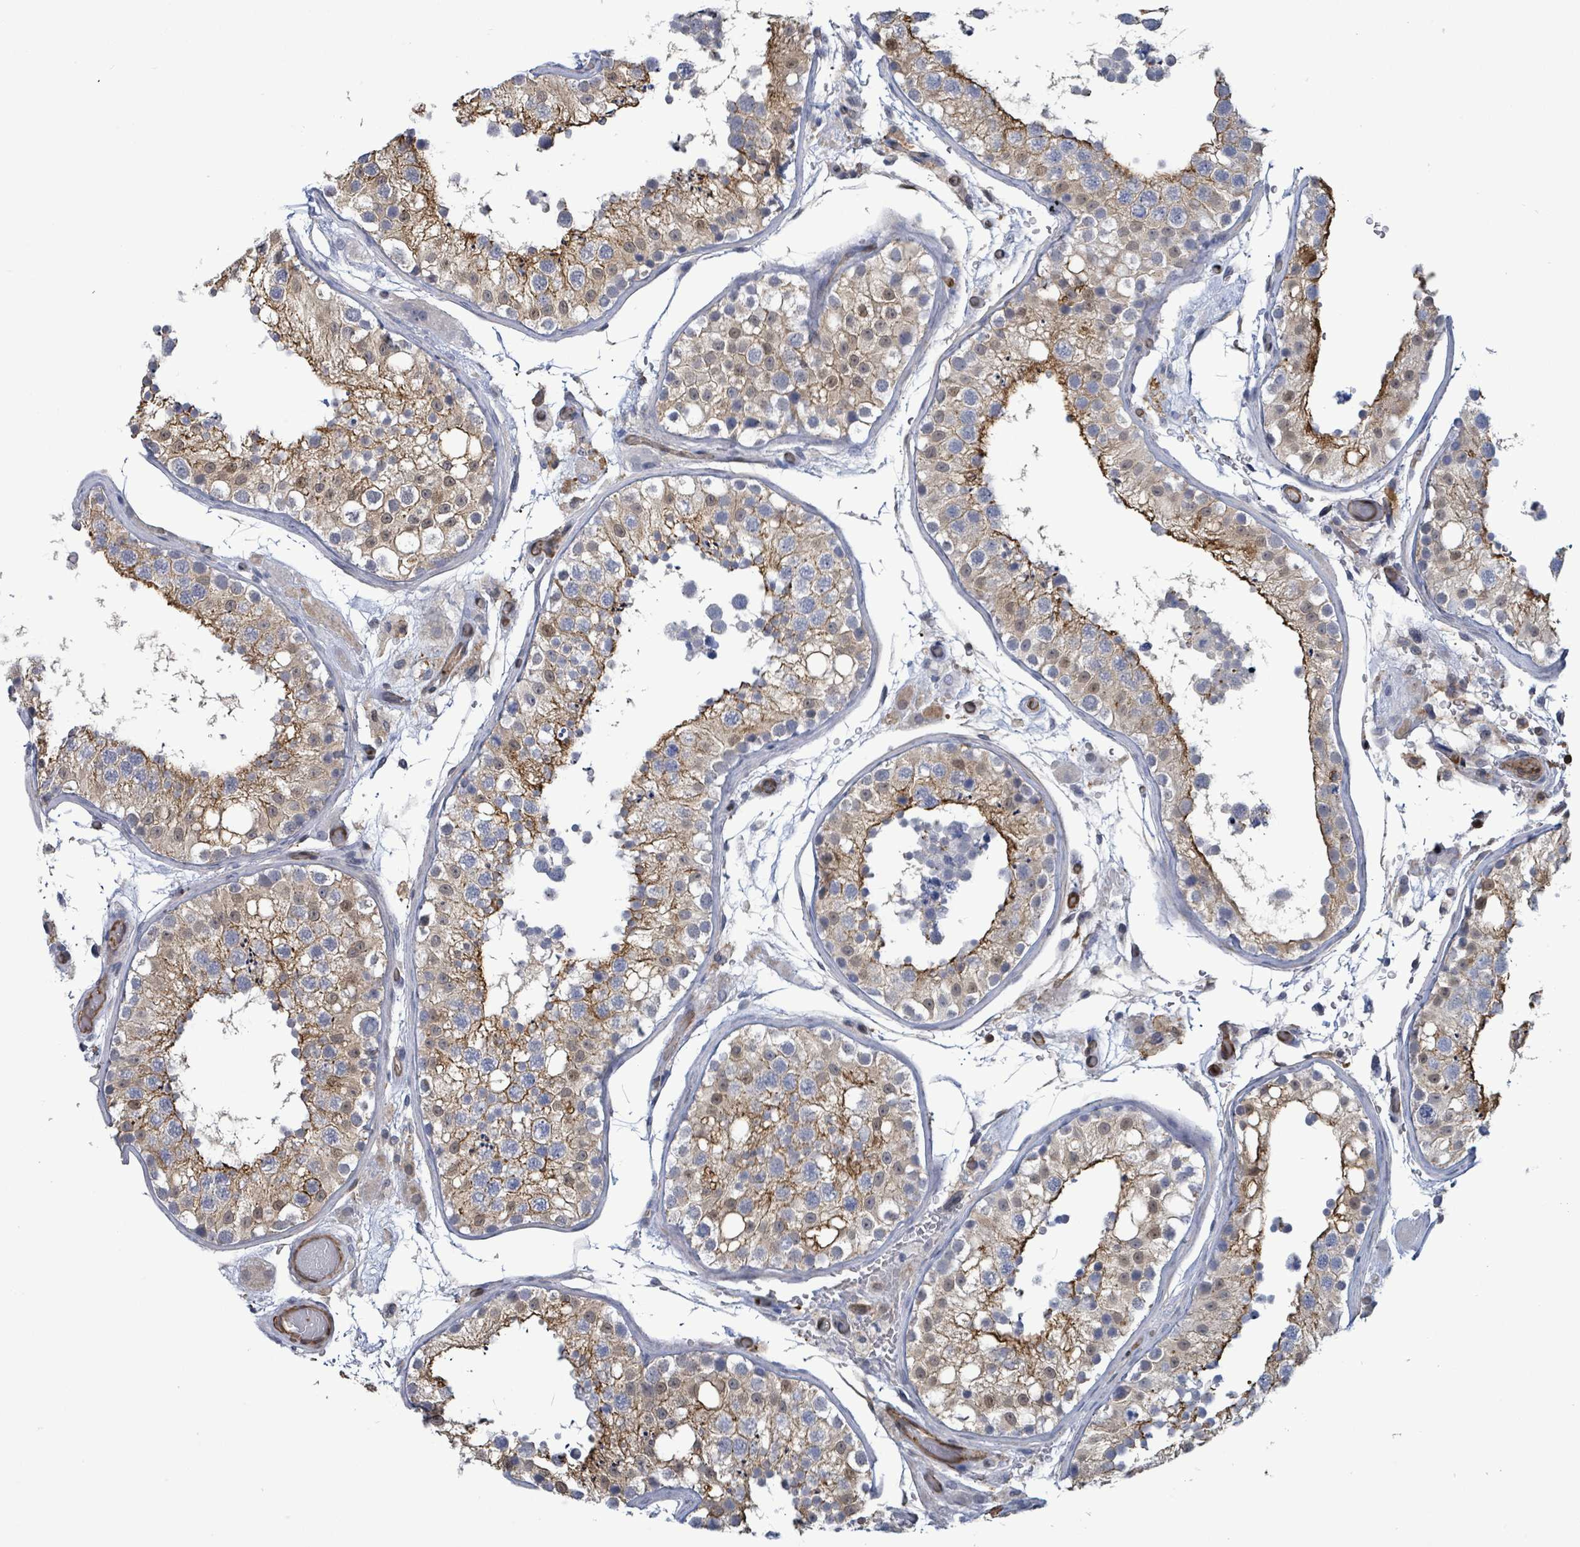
{"staining": {"intensity": "moderate", "quantity": "25%-75%", "location": "cytoplasmic/membranous,nuclear"}, "tissue": "testis", "cell_type": "Cells in seminiferous ducts", "image_type": "normal", "snomed": [{"axis": "morphology", "description": "Normal tissue, NOS"}, {"axis": "topography", "description": "Testis"}], "caption": "IHC micrograph of benign testis stained for a protein (brown), which exhibits medium levels of moderate cytoplasmic/membranous,nuclear expression in approximately 25%-75% of cells in seminiferous ducts.", "gene": "PRKRIP1", "patient": {"sex": "male", "age": 26}}